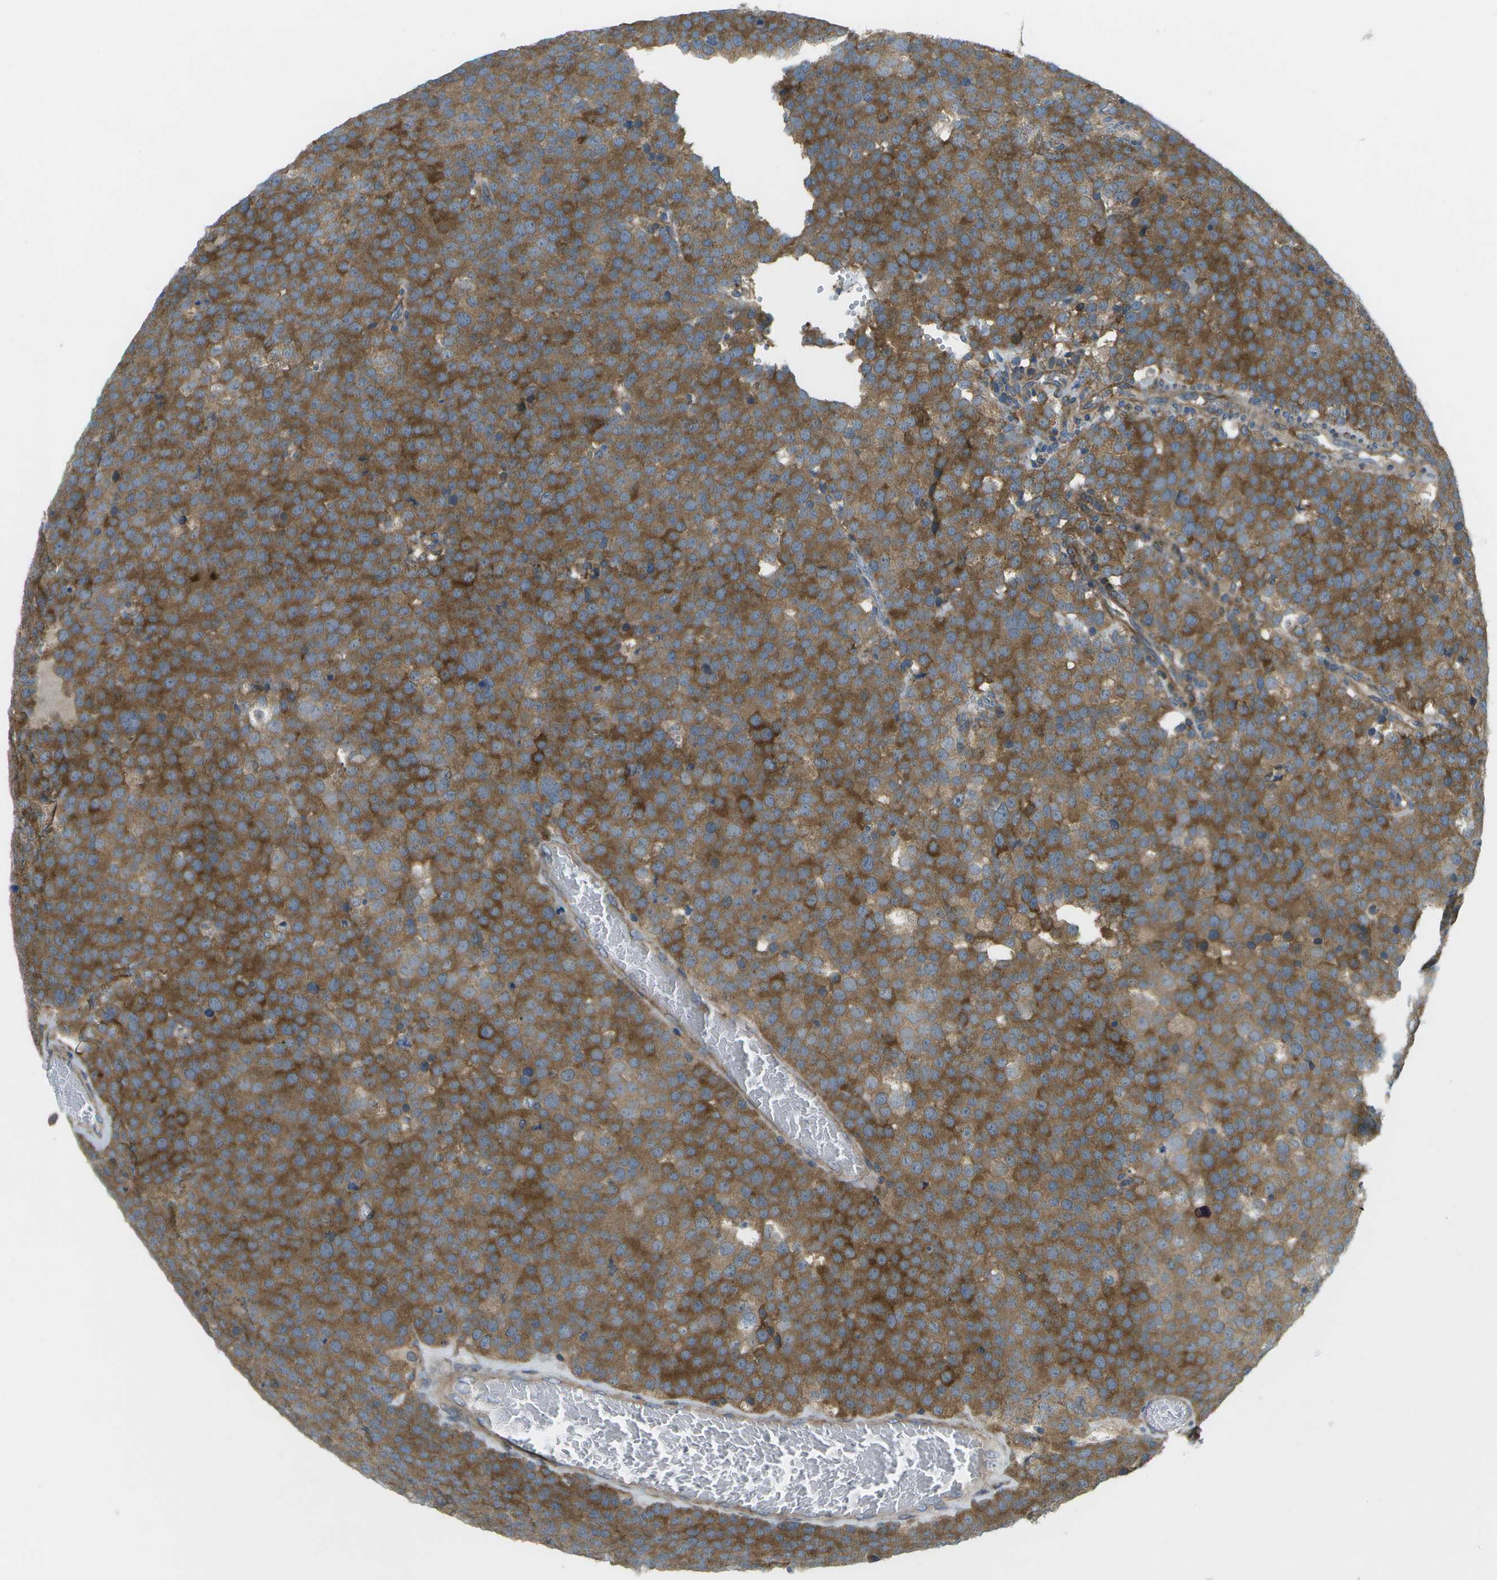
{"staining": {"intensity": "moderate", "quantity": ">75%", "location": "cytoplasmic/membranous"}, "tissue": "testis cancer", "cell_type": "Tumor cells", "image_type": "cancer", "snomed": [{"axis": "morphology", "description": "Normal tissue, NOS"}, {"axis": "morphology", "description": "Seminoma, NOS"}, {"axis": "topography", "description": "Testis"}], "caption": "Protein staining of testis seminoma tissue demonstrates moderate cytoplasmic/membranous staining in about >75% of tumor cells.", "gene": "WNK2", "patient": {"sex": "male", "age": 71}}